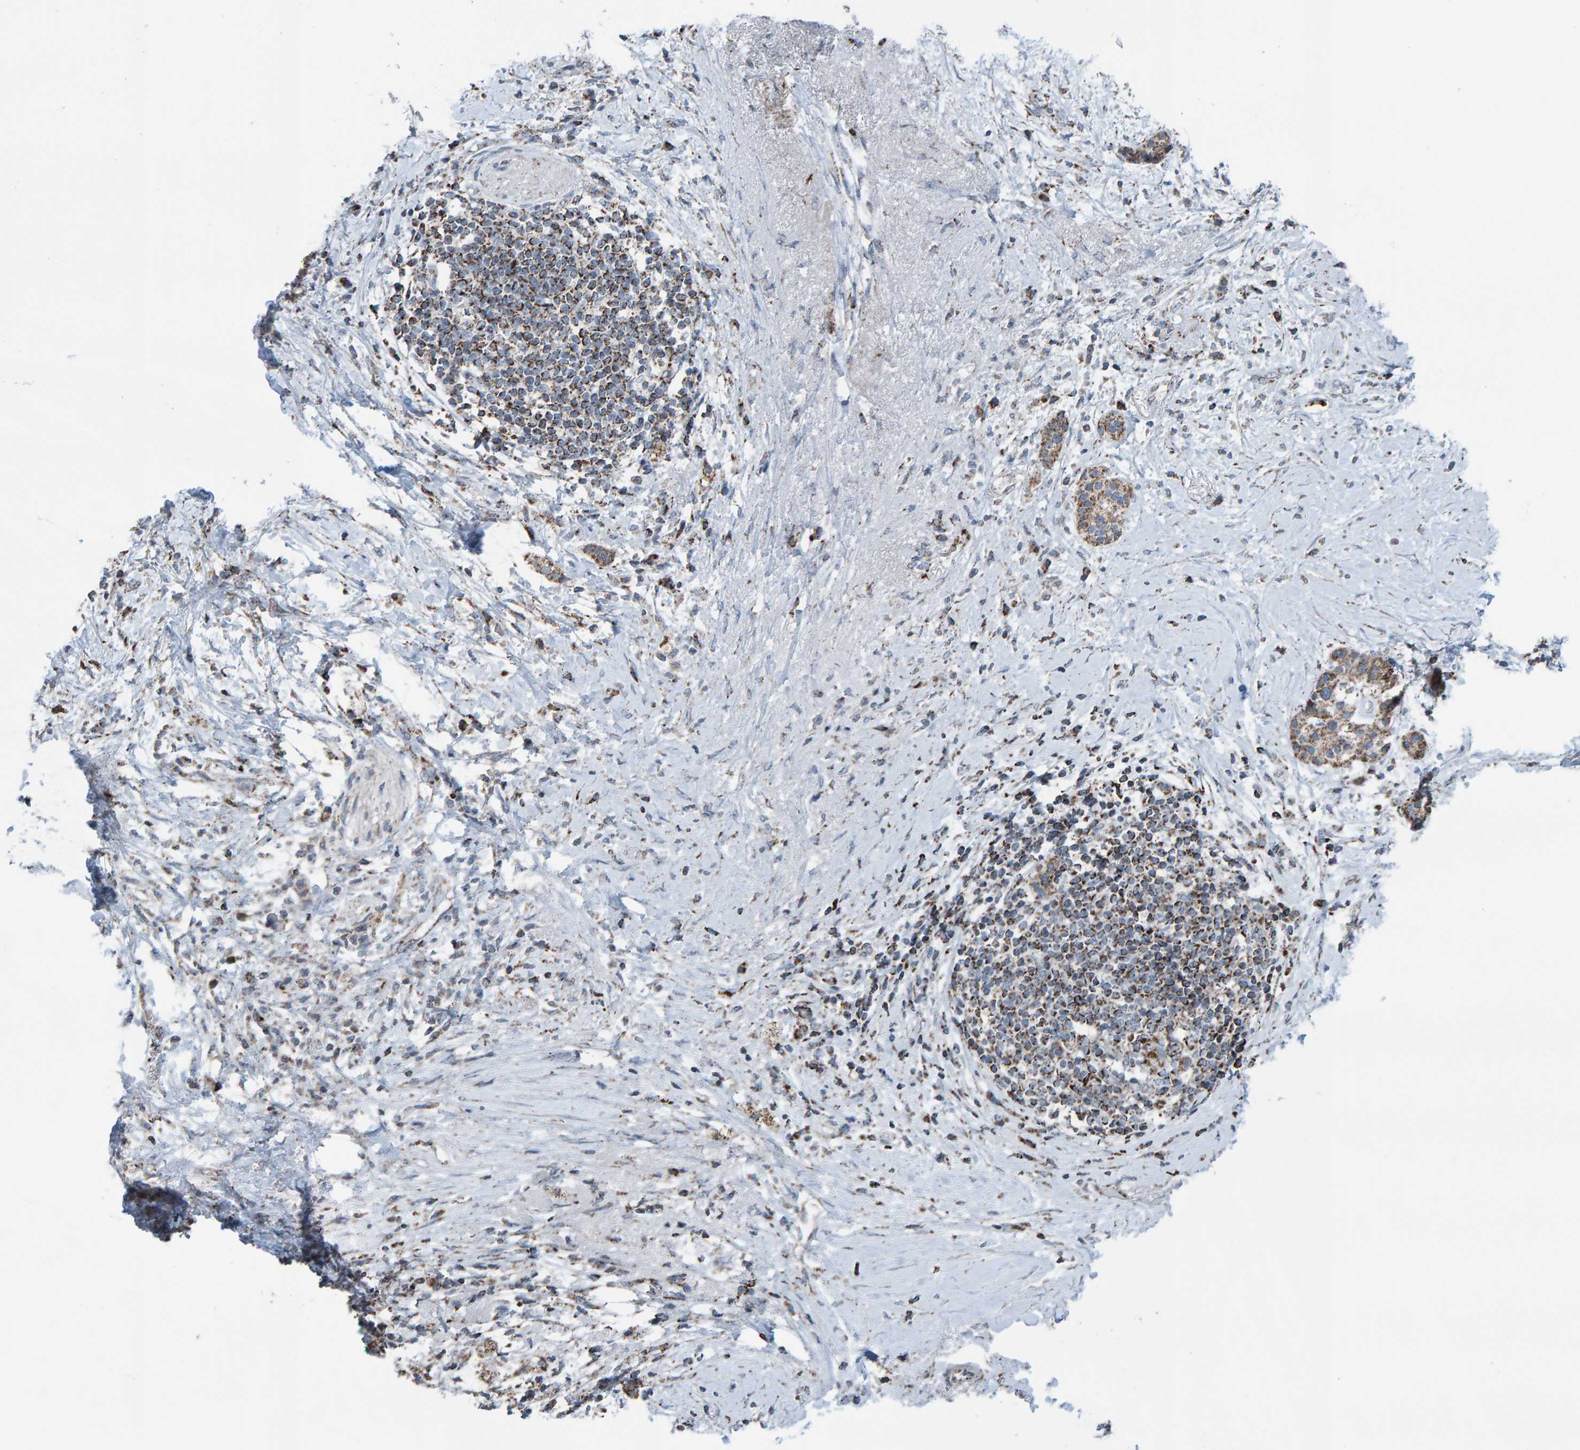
{"staining": {"intensity": "moderate", "quantity": ">75%", "location": "cytoplasmic/membranous"}, "tissue": "pancreatic cancer", "cell_type": "Tumor cells", "image_type": "cancer", "snomed": [{"axis": "morphology", "description": "Normal tissue, NOS"}, {"axis": "morphology", "description": "Adenocarcinoma, NOS"}, {"axis": "topography", "description": "Pancreas"}, {"axis": "topography", "description": "Duodenum"}], "caption": "Protein analysis of adenocarcinoma (pancreatic) tissue displays moderate cytoplasmic/membranous expression in approximately >75% of tumor cells. The protein of interest is stained brown, and the nuclei are stained in blue (DAB (3,3'-diaminobenzidine) IHC with brightfield microscopy, high magnification).", "gene": "ZNF48", "patient": {"sex": "female", "age": 60}}